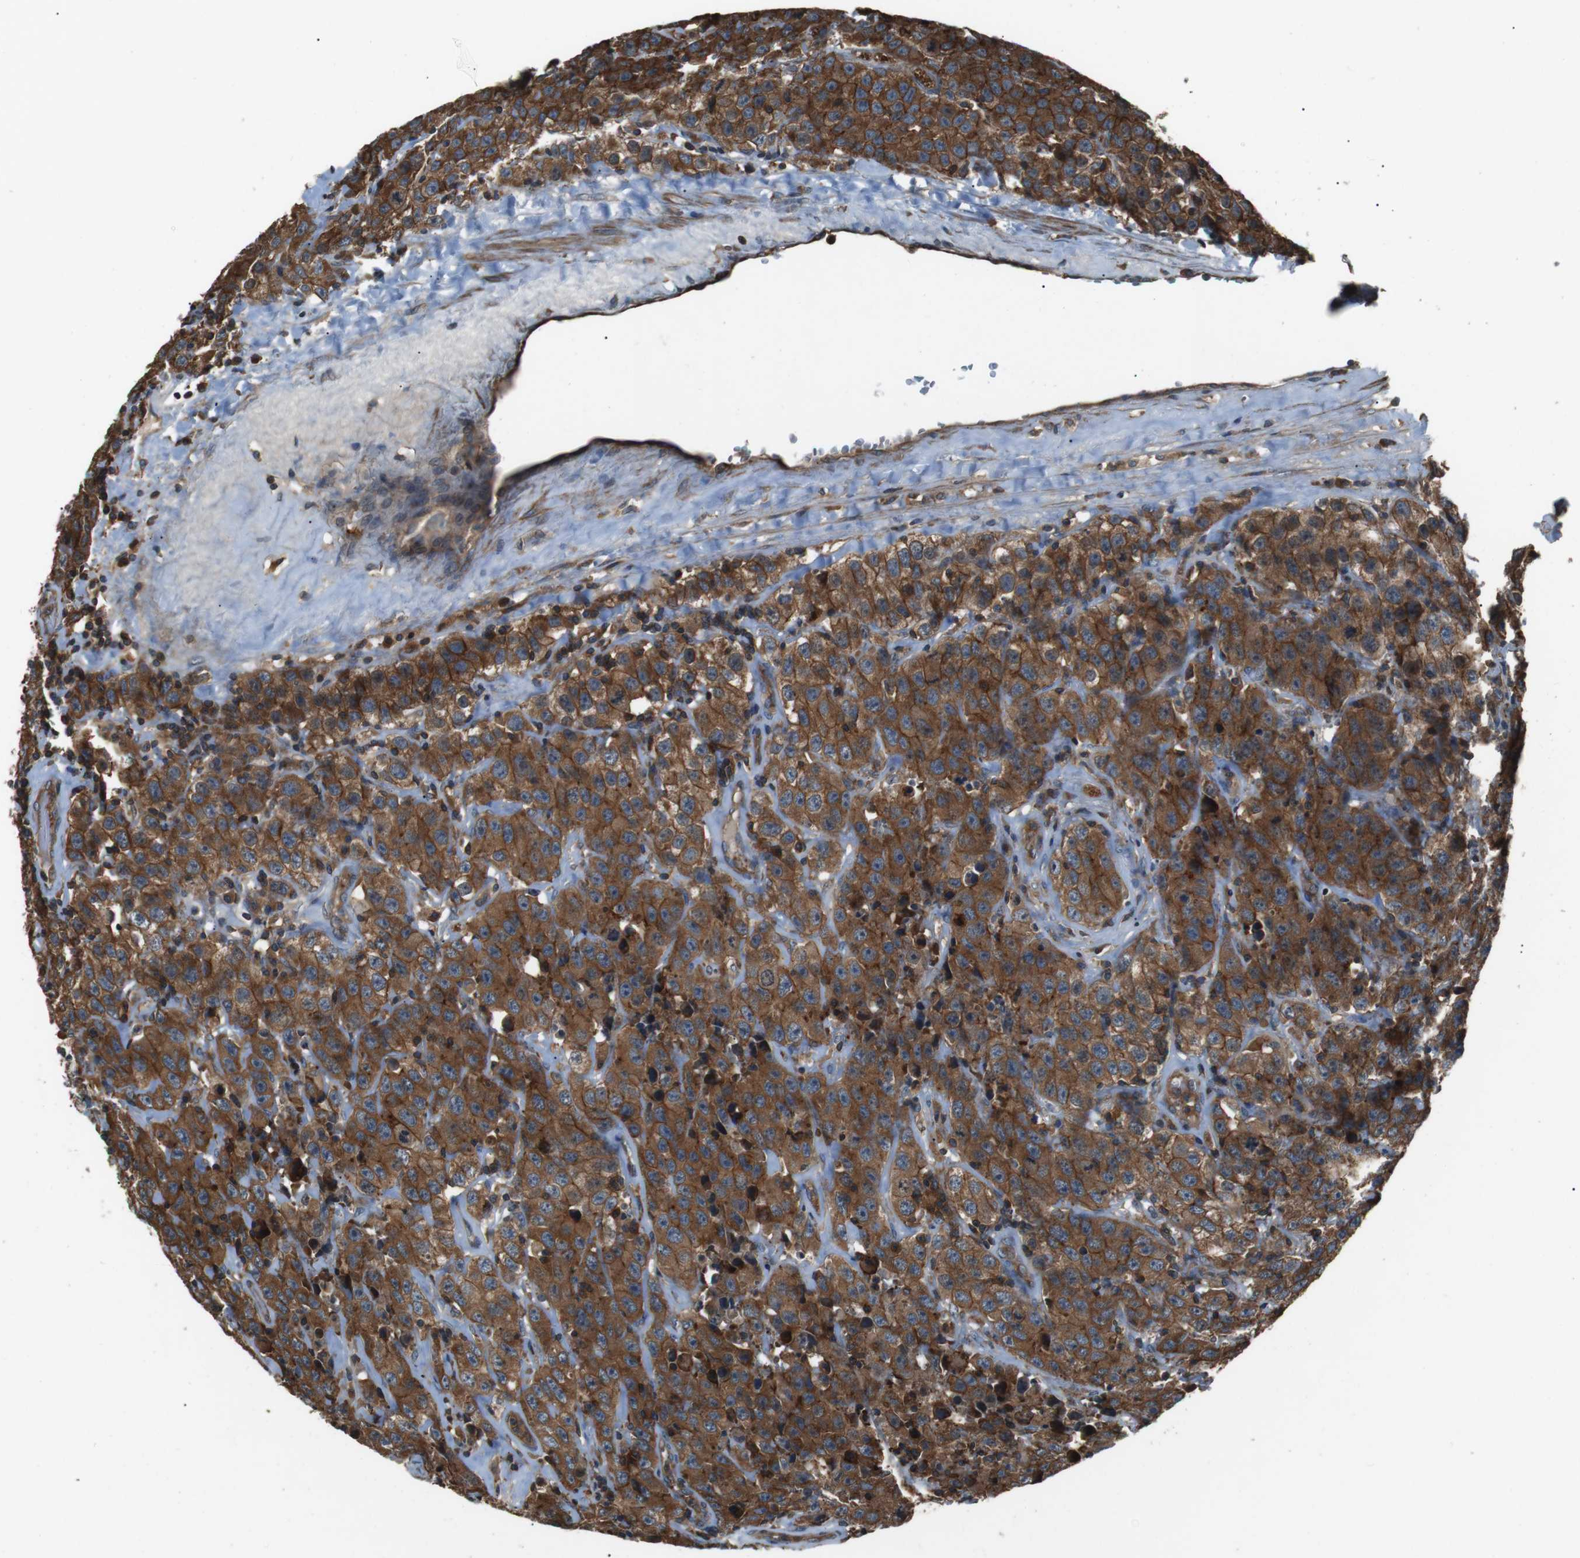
{"staining": {"intensity": "strong", "quantity": ">75%", "location": "cytoplasmic/membranous"}, "tissue": "testis cancer", "cell_type": "Tumor cells", "image_type": "cancer", "snomed": [{"axis": "morphology", "description": "Seminoma, NOS"}, {"axis": "topography", "description": "Testis"}], "caption": "Human testis cancer stained for a protein (brown) reveals strong cytoplasmic/membranous positive expression in approximately >75% of tumor cells.", "gene": "GPR161", "patient": {"sex": "male", "age": 52}}